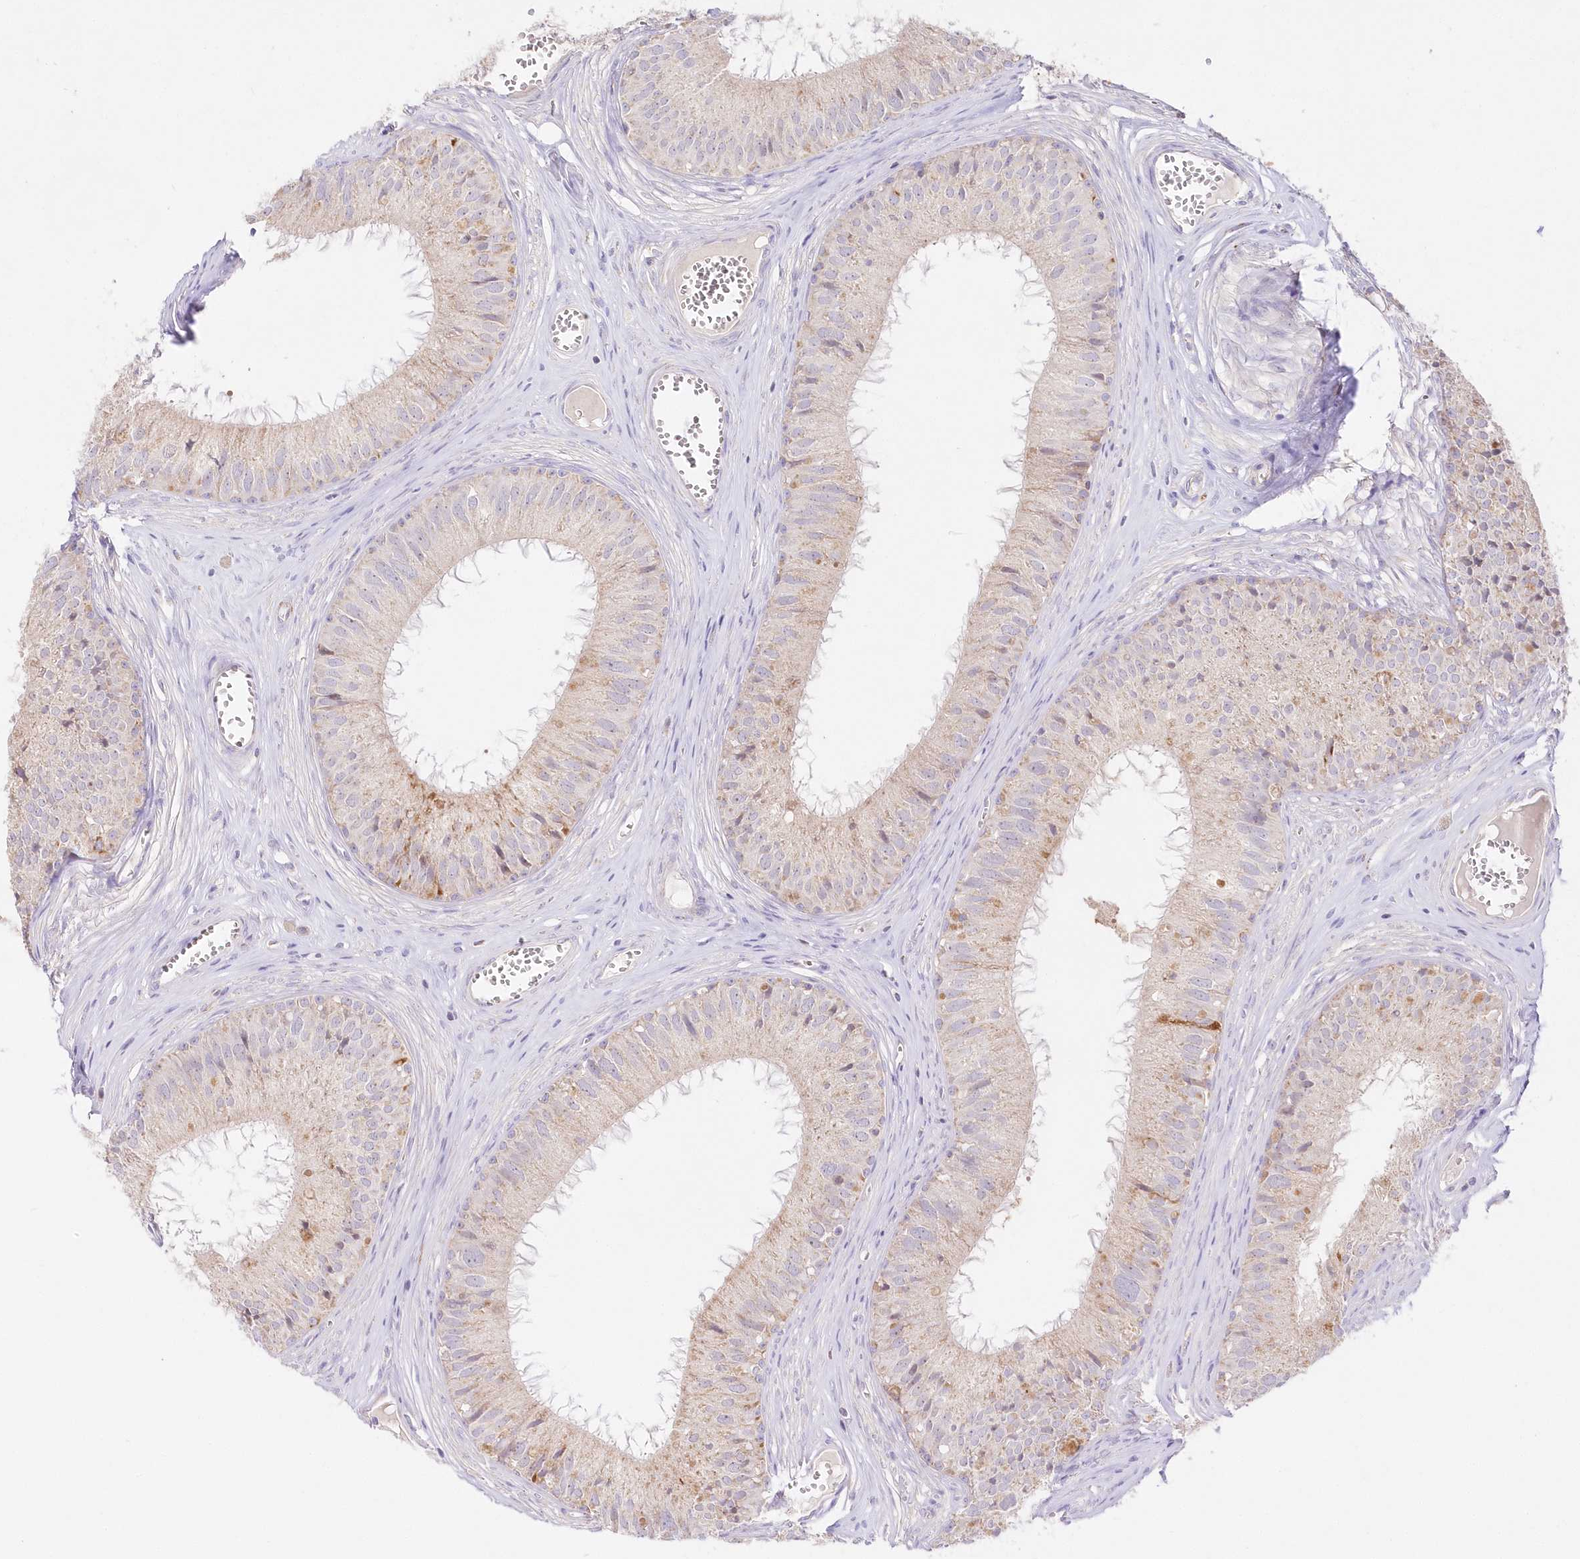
{"staining": {"intensity": "weak", "quantity": "<25%", "location": "cytoplasmic/membranous"}, "tissue": "epididymis", "cell_type": "Glandular cells", "image_type": "normal", "snomed": [{"axis": "morphology", "description": "Normal tissue, NOS"}, {"axis": "topography", "description": "Epididymis"}], "caption": "A histopathology image of epididymis stained for a protein displays no brown staining in glandular cells. (DAB (3,3'-diaminobenzidine) immunohistochemistry (IHC) with hematoxylin counter stain).", "gene": "DNA2", "patient": {"sex": "male", "age": 36}}